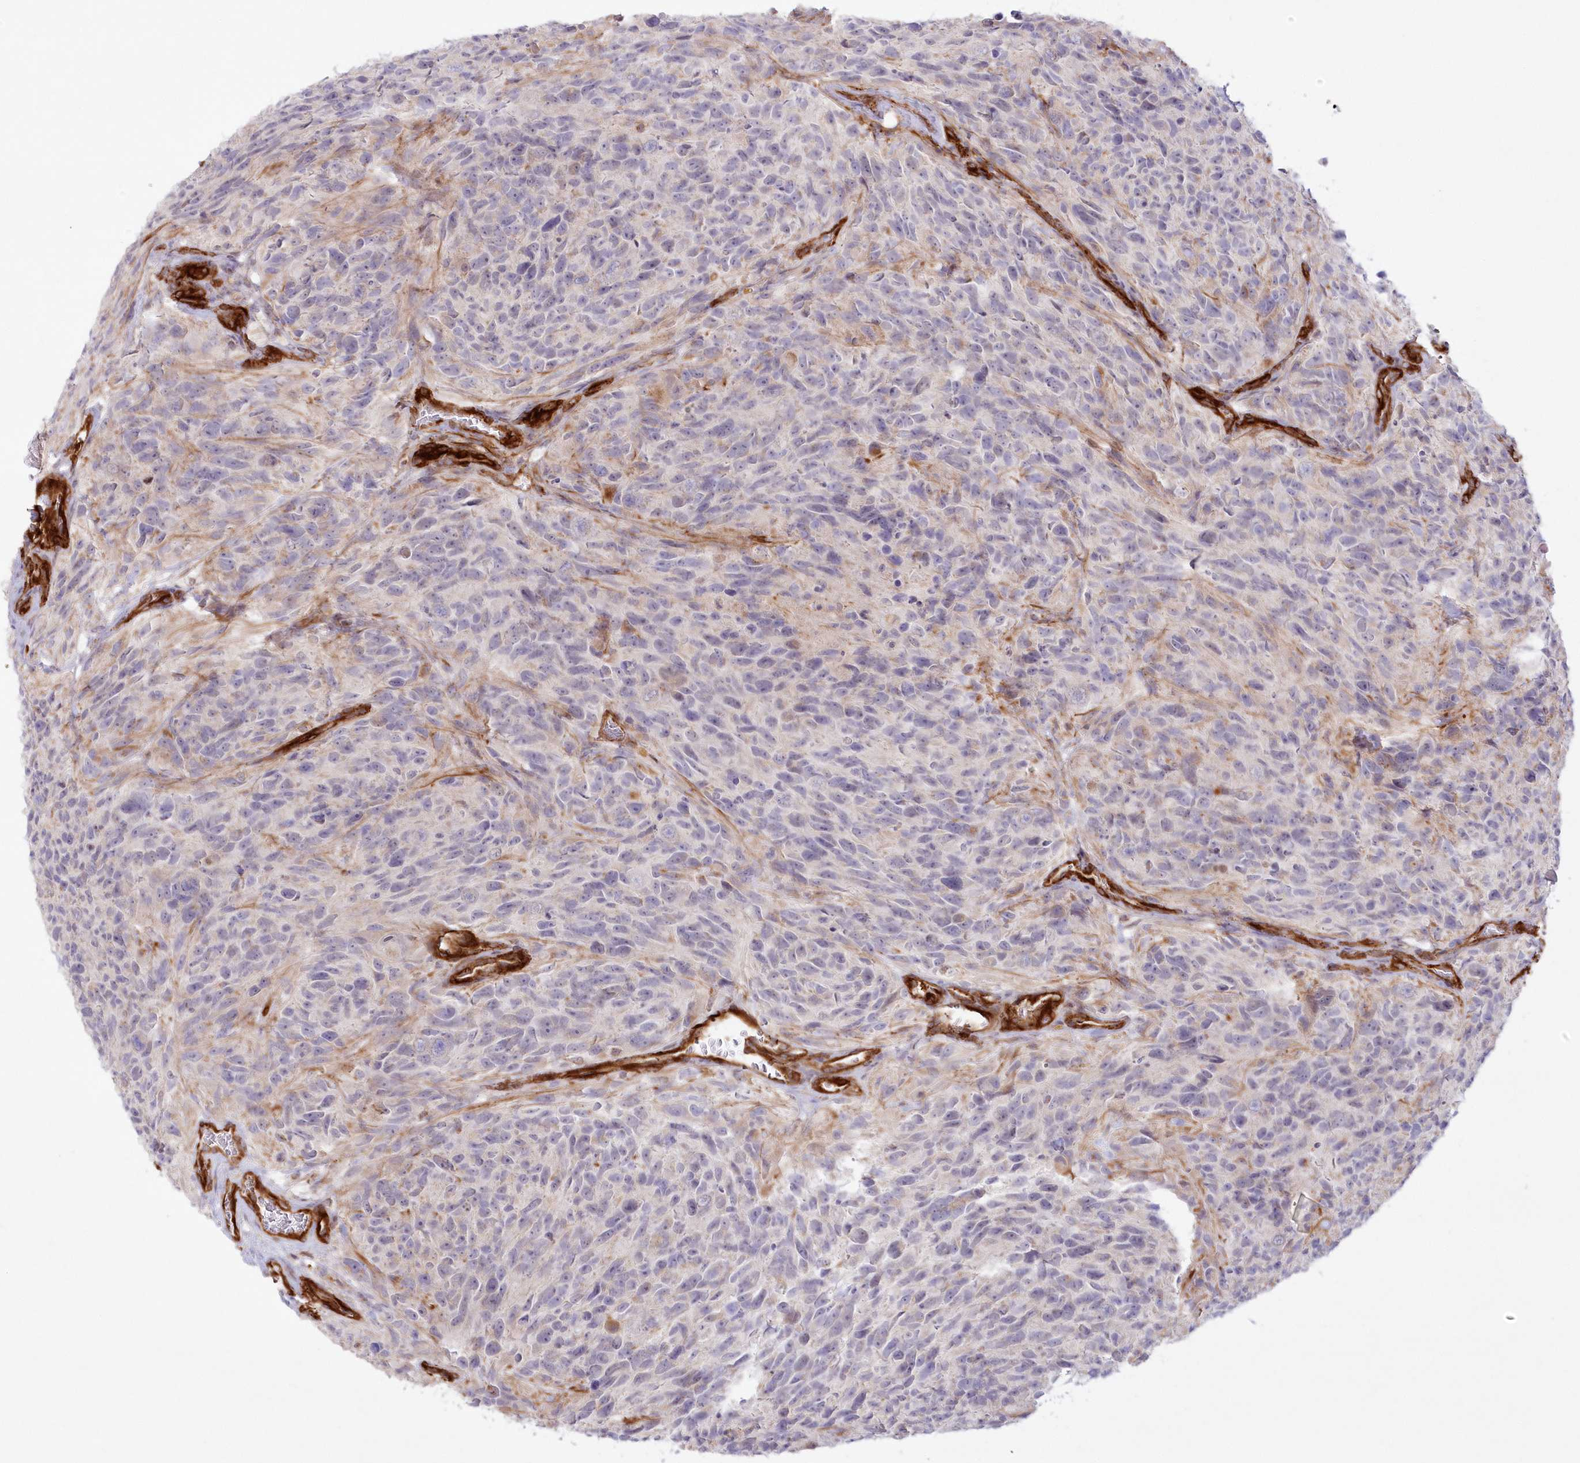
{"staining": {"intensity": "negative", "quantity": "none", "location": "none"}, "tissue": "glioma", "cell_type": "Tumor cells", "image_type": "cancer", "snomed": [{"axis": "morphology", "description": "Glioma, malignant, High grade"}, {"axis": "topography", "description": "Brain"}], "caption": "This is a image of immunohistochemistry staining of glioma, which shows no staining in tumor cells.", "gene": "AFAP1L2", "patient": {"sex": "male", "age": 69}}